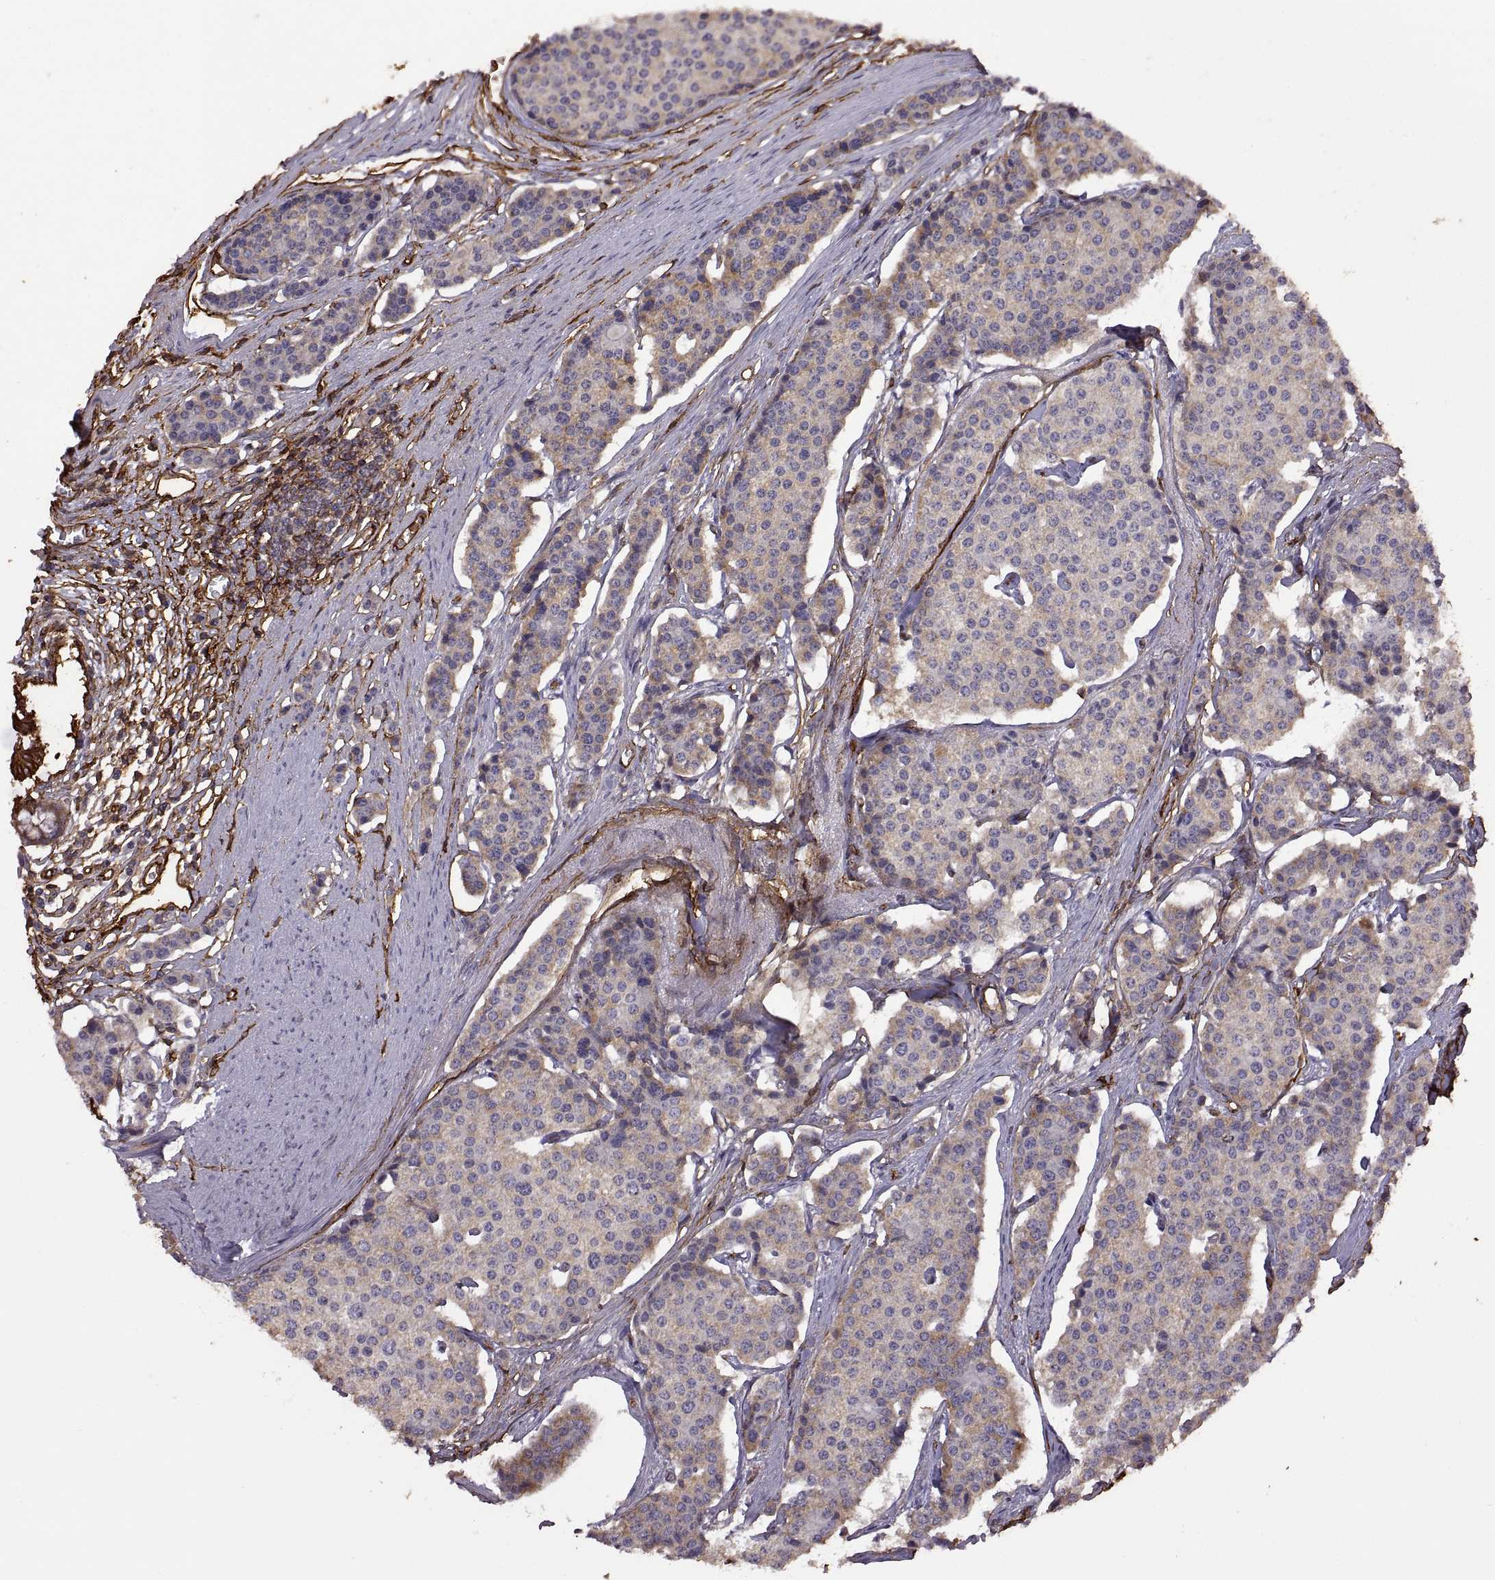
{"staining": {"intensity": "weak", "quantity": ">75%", "location": "cytoplasmic/membranous"}, "tissue": "carcinoid", "cell_type": "Tumor cells", "image_type": "cancer", "snomed": [{"axis": "morphology", "description": "Carcinoid, malignant, NOS"}, {"axis": "topography", "description": "Small intestine"}], "caption": "This histopathology image exhibits immunohistochemistry staining of human carcinoid, with low weak cytoplasmic/membranous positivity in about >75% of tumor cells.", "gene": "S100A10", "patient": {"sex": "female", "age": 65}}